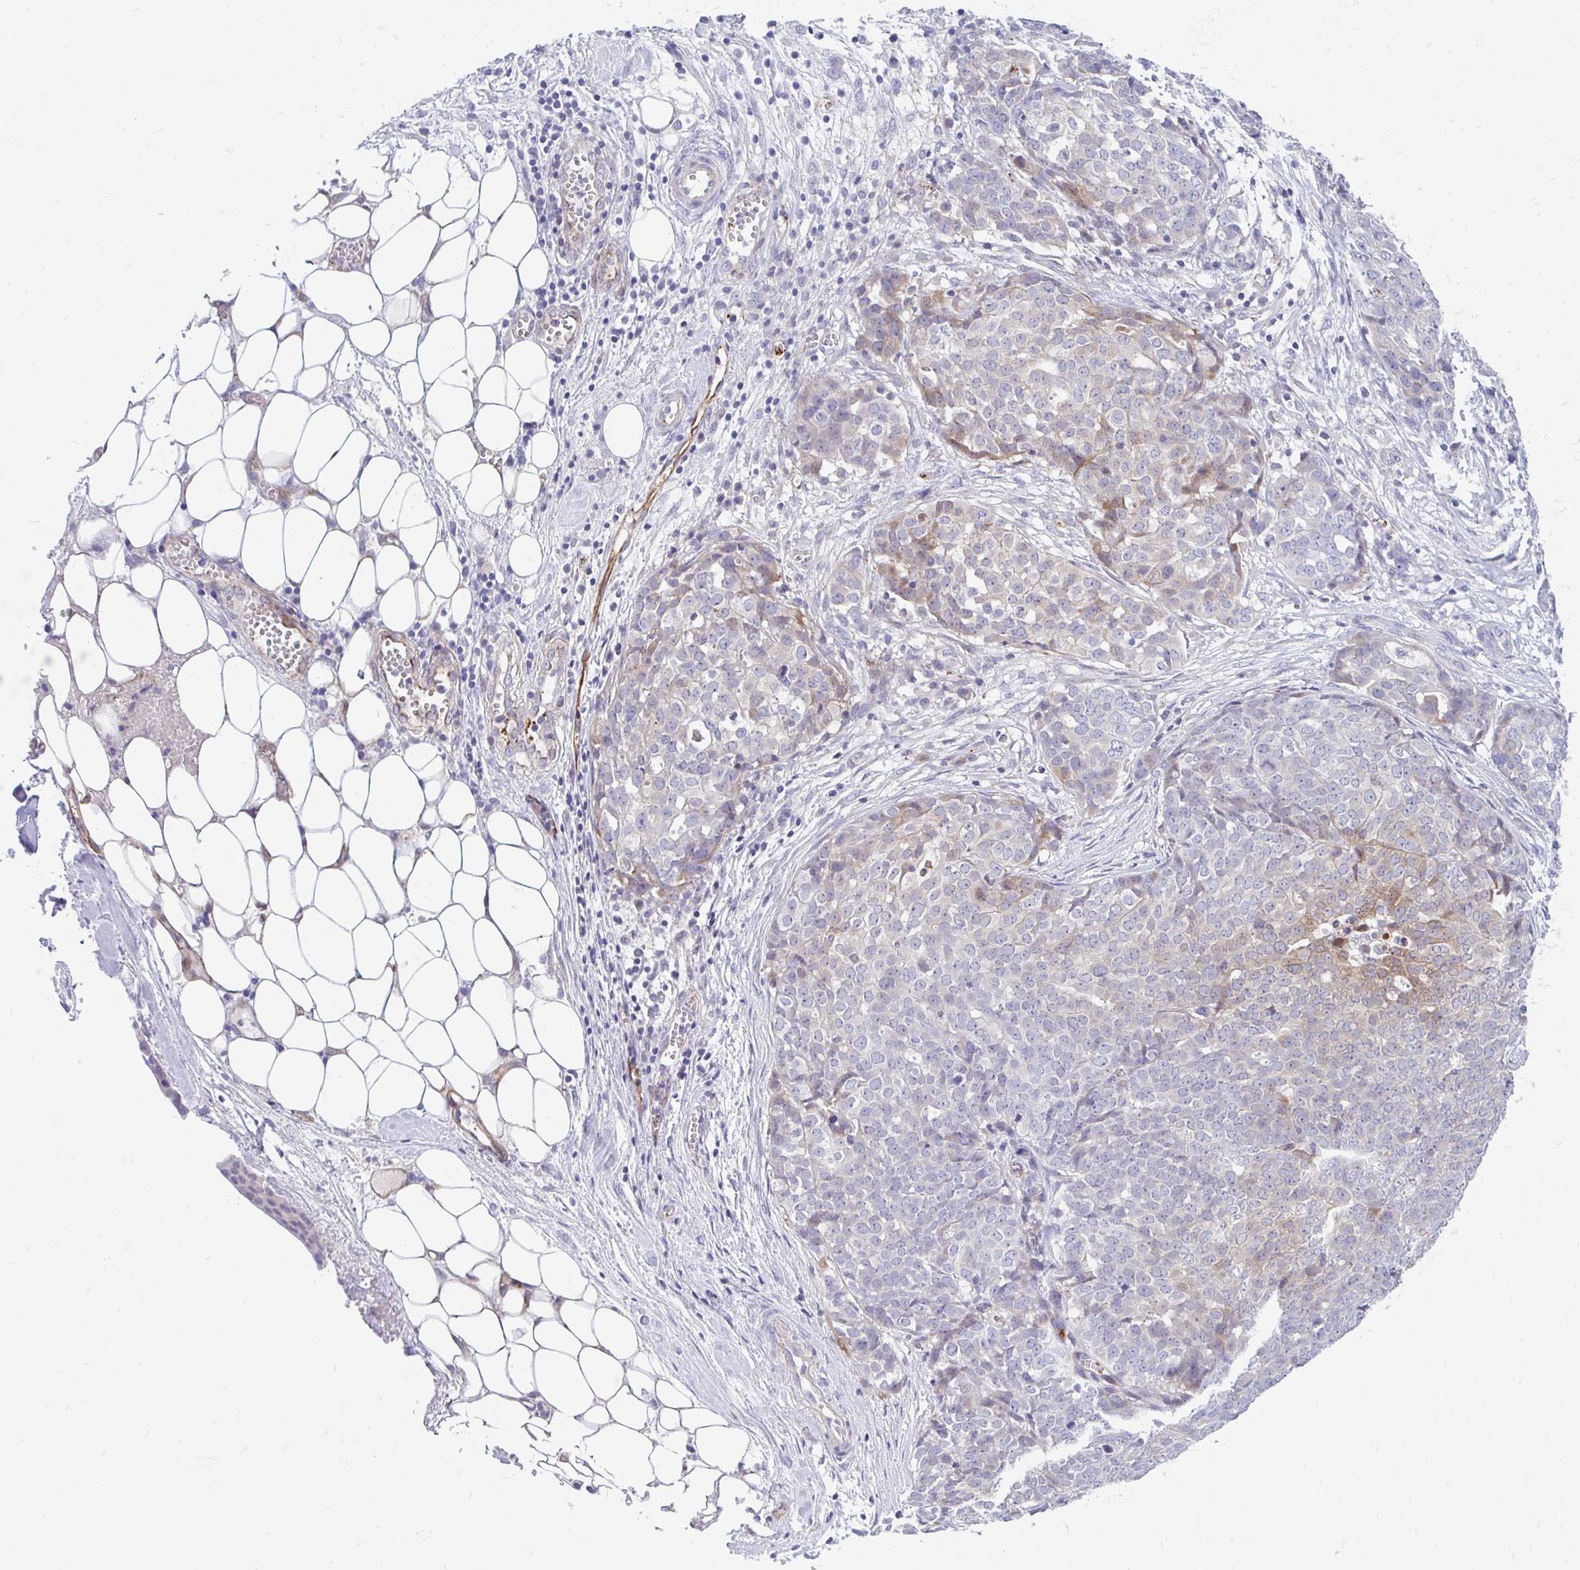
{"staining": {"intensity": "weak", "quantity": "<25%", "location": "cytoplasmic/membranous"}, "tissue": "ovarian cancer", "cell_type": "Tumor cells", "image_type": "cancer", "snomed": [{"axis": "morphology", "description": "Cystadenocarcinoma, serous, NOS"}, {"axis": "topography", "description": "Soft tissue"}, {"axis": "topography", "description": "Ovary"}], "caption": "The photomicrograph displays no significant positivity in tumor cells of ovarian cancer.", "gene": "ESPNL", "patient": {"sex": "female", "age": 57}}